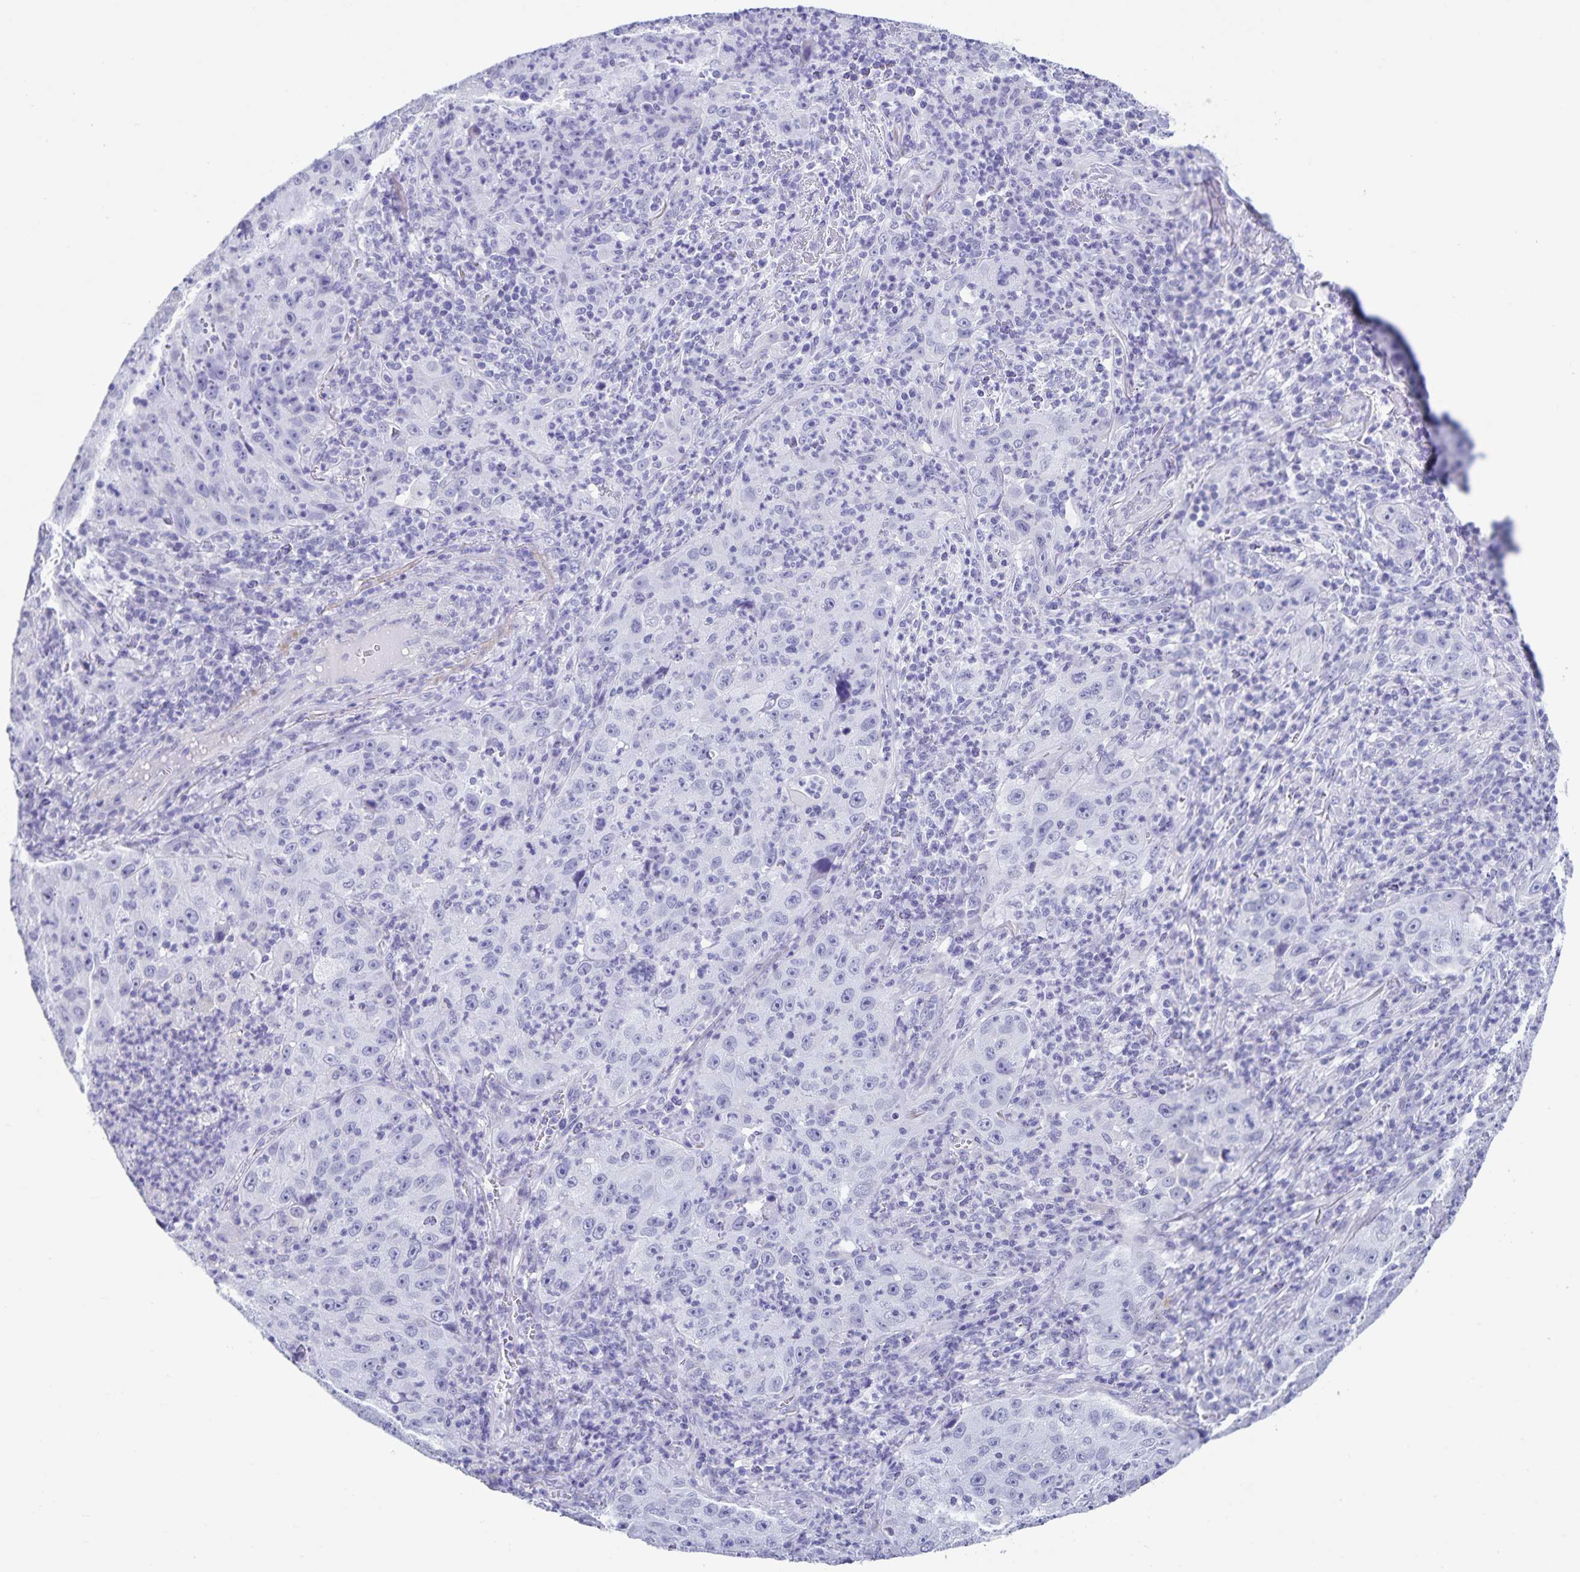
{"staining": {"intensity": "negative", "quantity": "none", "location": "none"}, "tissue": "lung cancer", "cell_type": "Tumor cells", "image_type": "cancer", "snomed": [{"axis": "morphology", "description": "Squamous cell carcinoma, NOS"}, {"axis": "topography", "description": "Lung"}], "caption": "DAB (3,3'-diaminobenzidine) immunohistochemical staining of human squamous cell carcinoma (lung) displays no significant staining in tumor cells.", "gene": "C11orf42", "patient": {"sex": "male", "age": 71}}